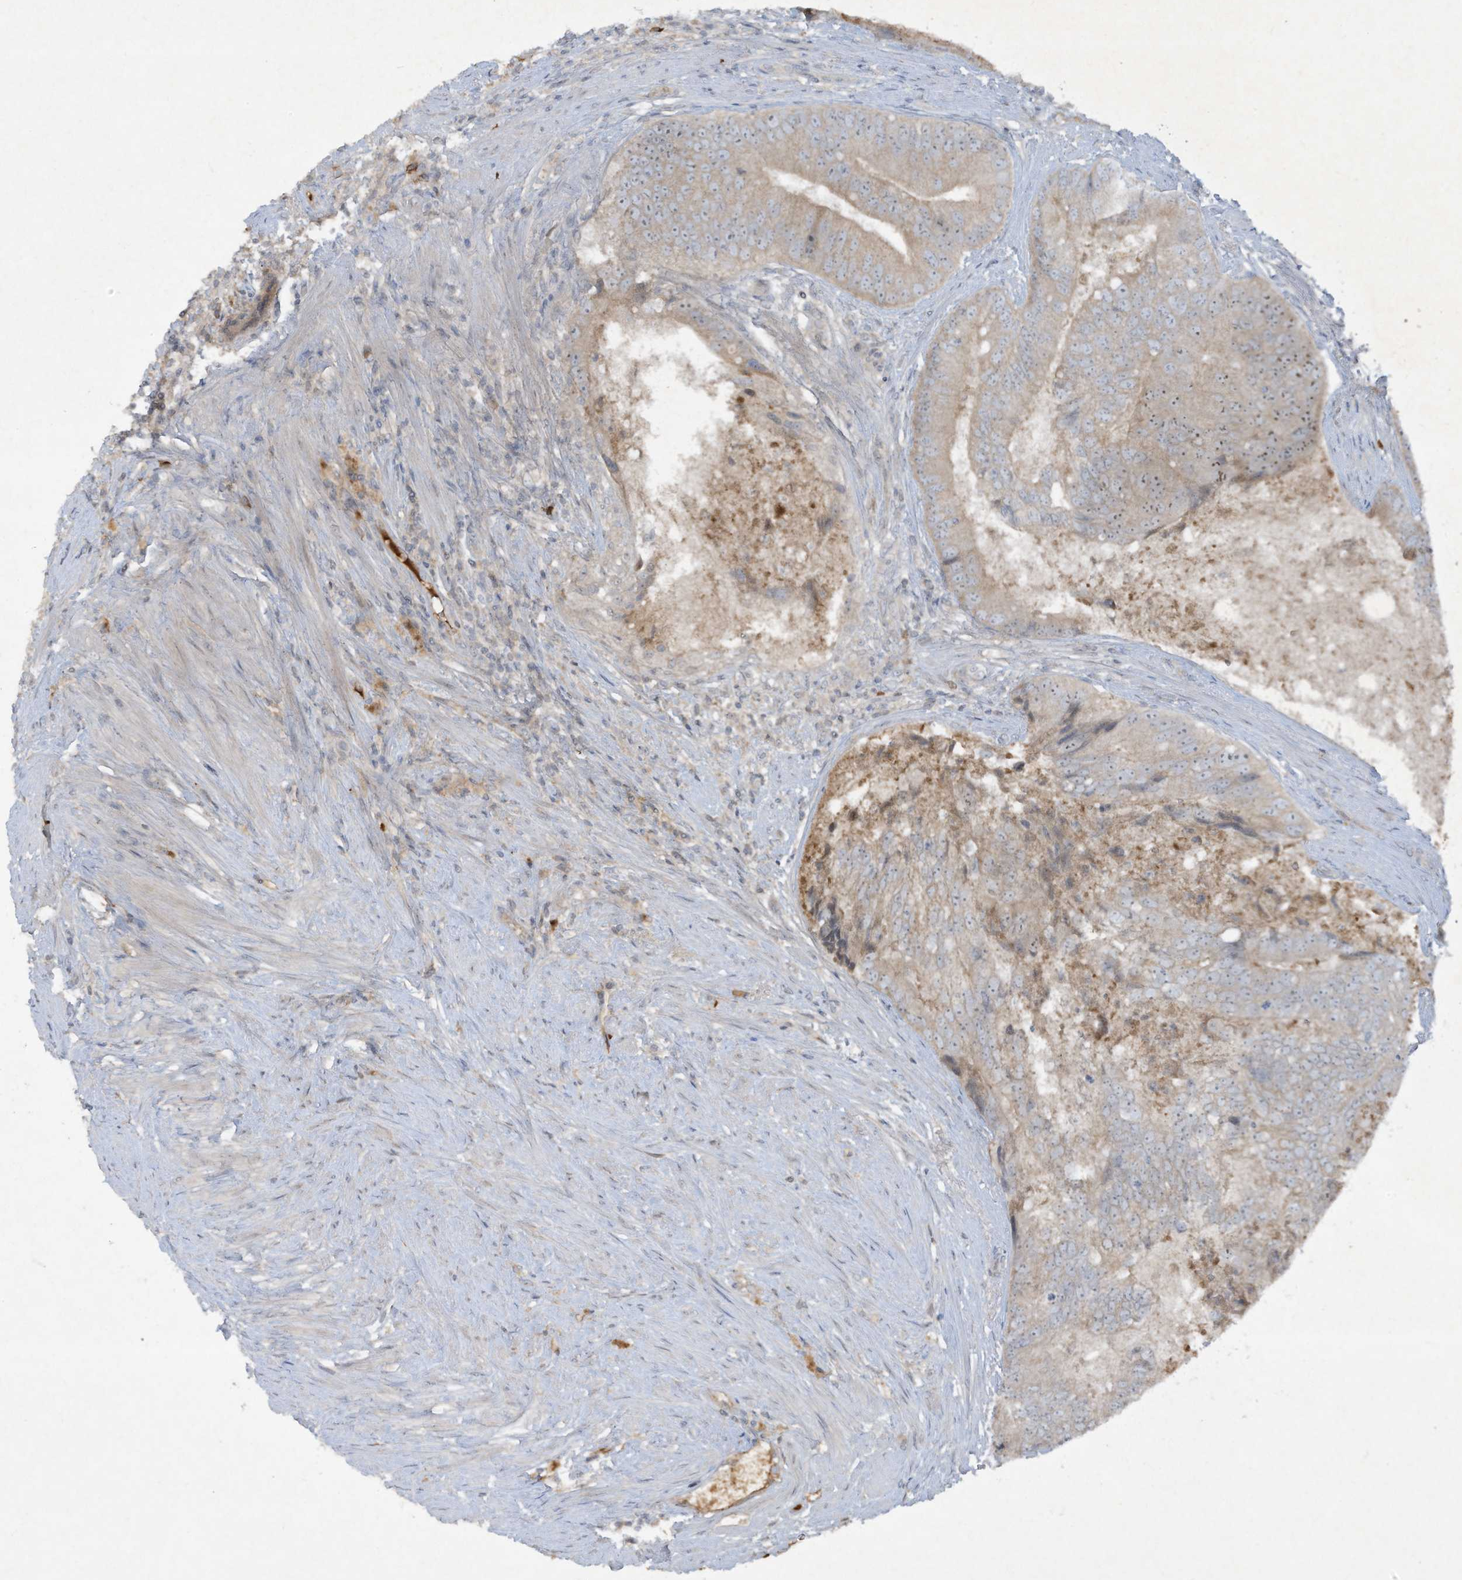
{"staining": {"intensity": "weak", "quantity": ">75%", "location": "cytoplasmic/membranous"}, "tissue": "prostate cancer", "cell_type": "Tumor cells", "image_type": "cancer", "snomed": [{"axis": "morphology", "description": "Adenocarcinoma, High grade"}, {"axis": "topography", "description": "Prostate"}], "caption": "High-magnification brightfield microscopy of prostate cancer stained with DAB (3,3'-diaminobenzidine) (brown) and counterstained with hematoxylin (blue). tumor cells exhibit weak cytoplasmic/membranous staining is seen in about>75% of cells. The protein of interest is shown in brown color, while the nuclei are stained blue.", "gene": "FETUB", "patient": {"sex": "male", "age": 70}}